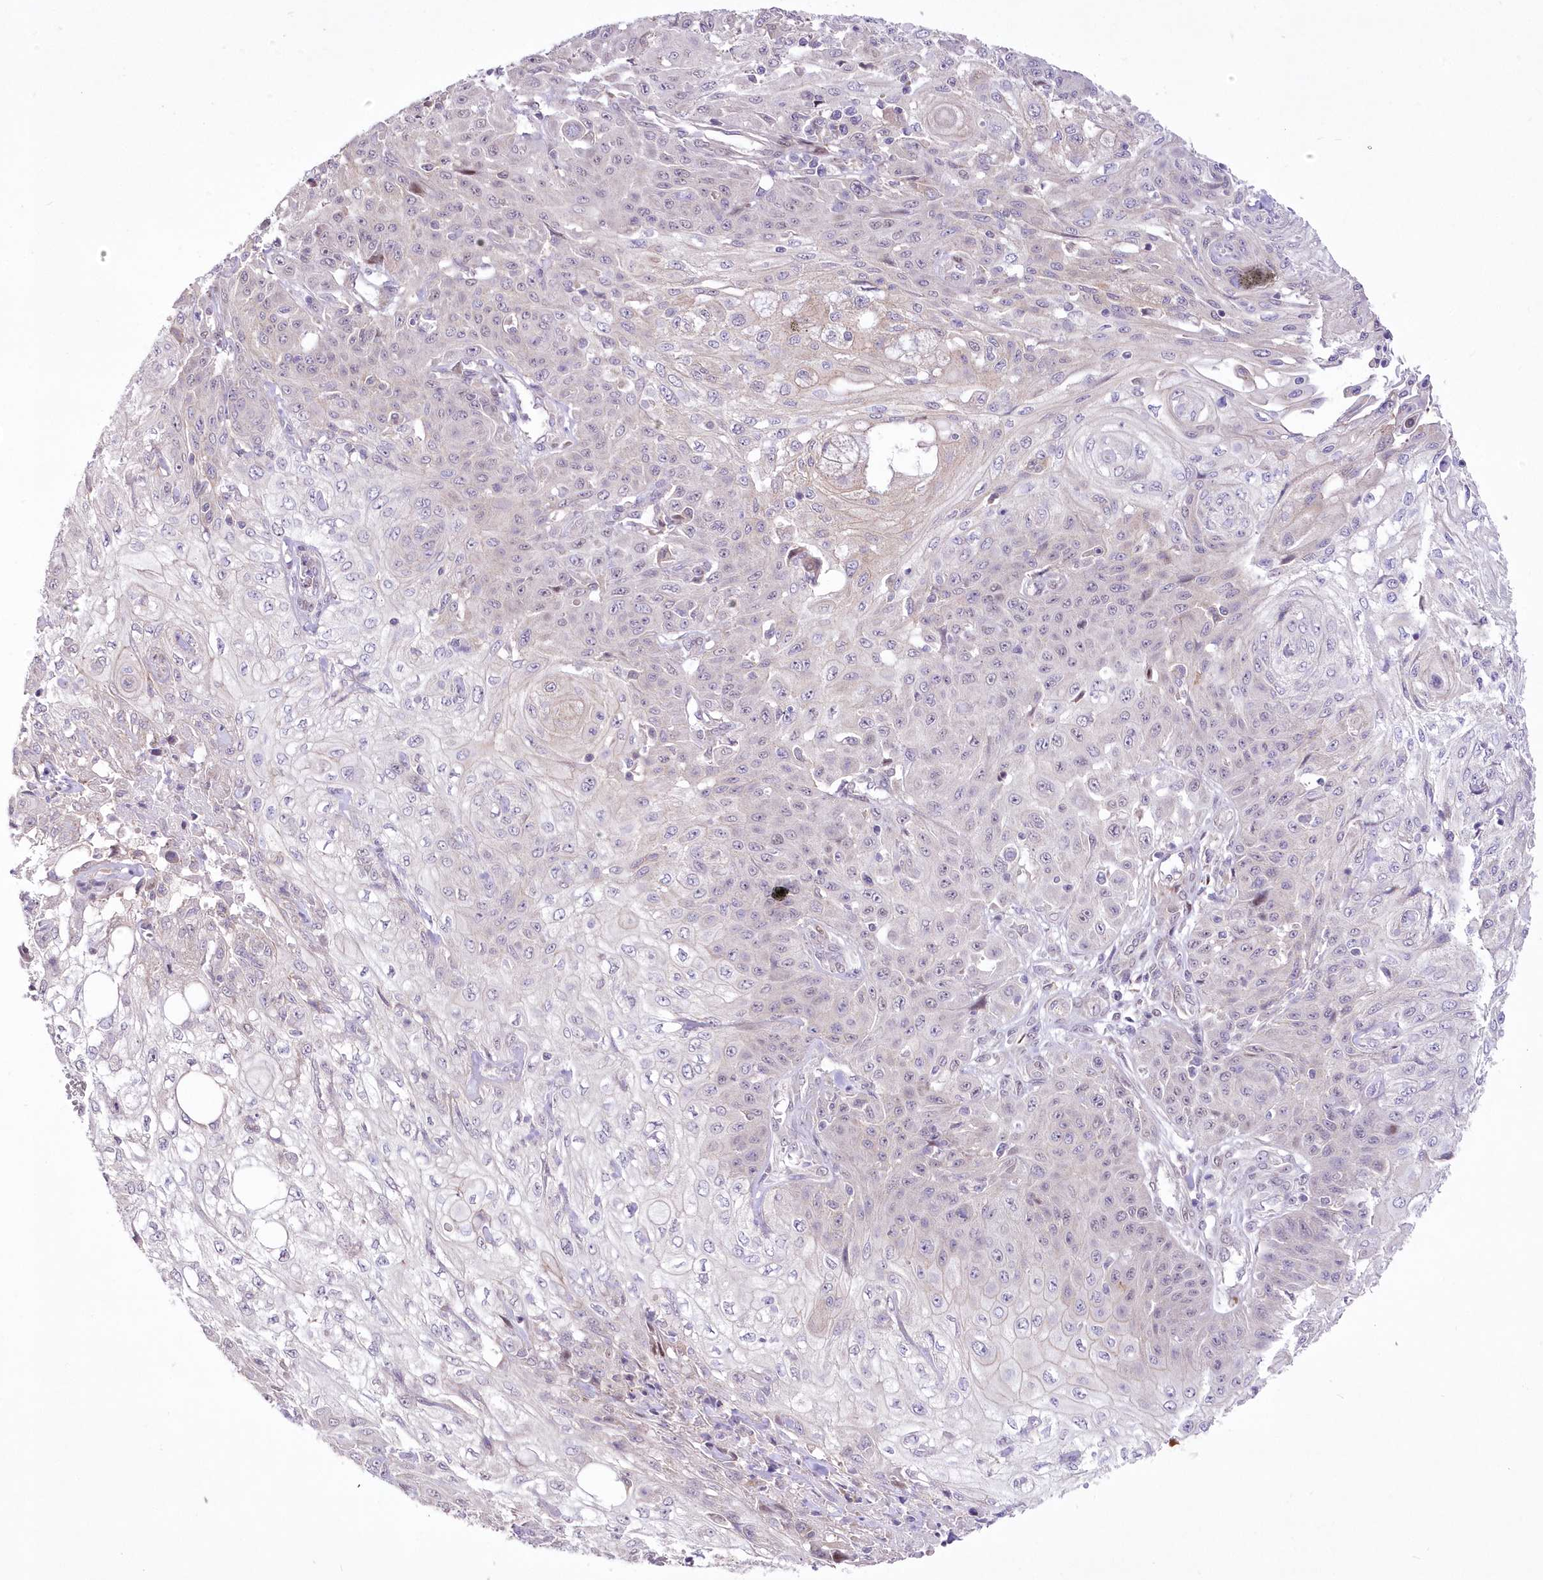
{"staining": {"intensity": "negative", "quantity": "none", "location": "none"}, "tissue": "skin cancer", "cell_type": "Tumor cells", "image_type": "cancer", "snomed": [{"axis": "morphology", "description": "Squamous cell carcinoma, NOS"}, {"axis": "morphology", "description": "Squamous cell carcinoma, metastatic, NOS"}, {"axis": "topography", "description": "Skin"}, {"axis": "topography", "description": "Lymph node"}], "caption": "Tumor cells show no significant protein positivity in skin metastatic squamous cell carcinoma.", "gene": "FAM241B", "patient": {"sex": "male", "age": 75}}